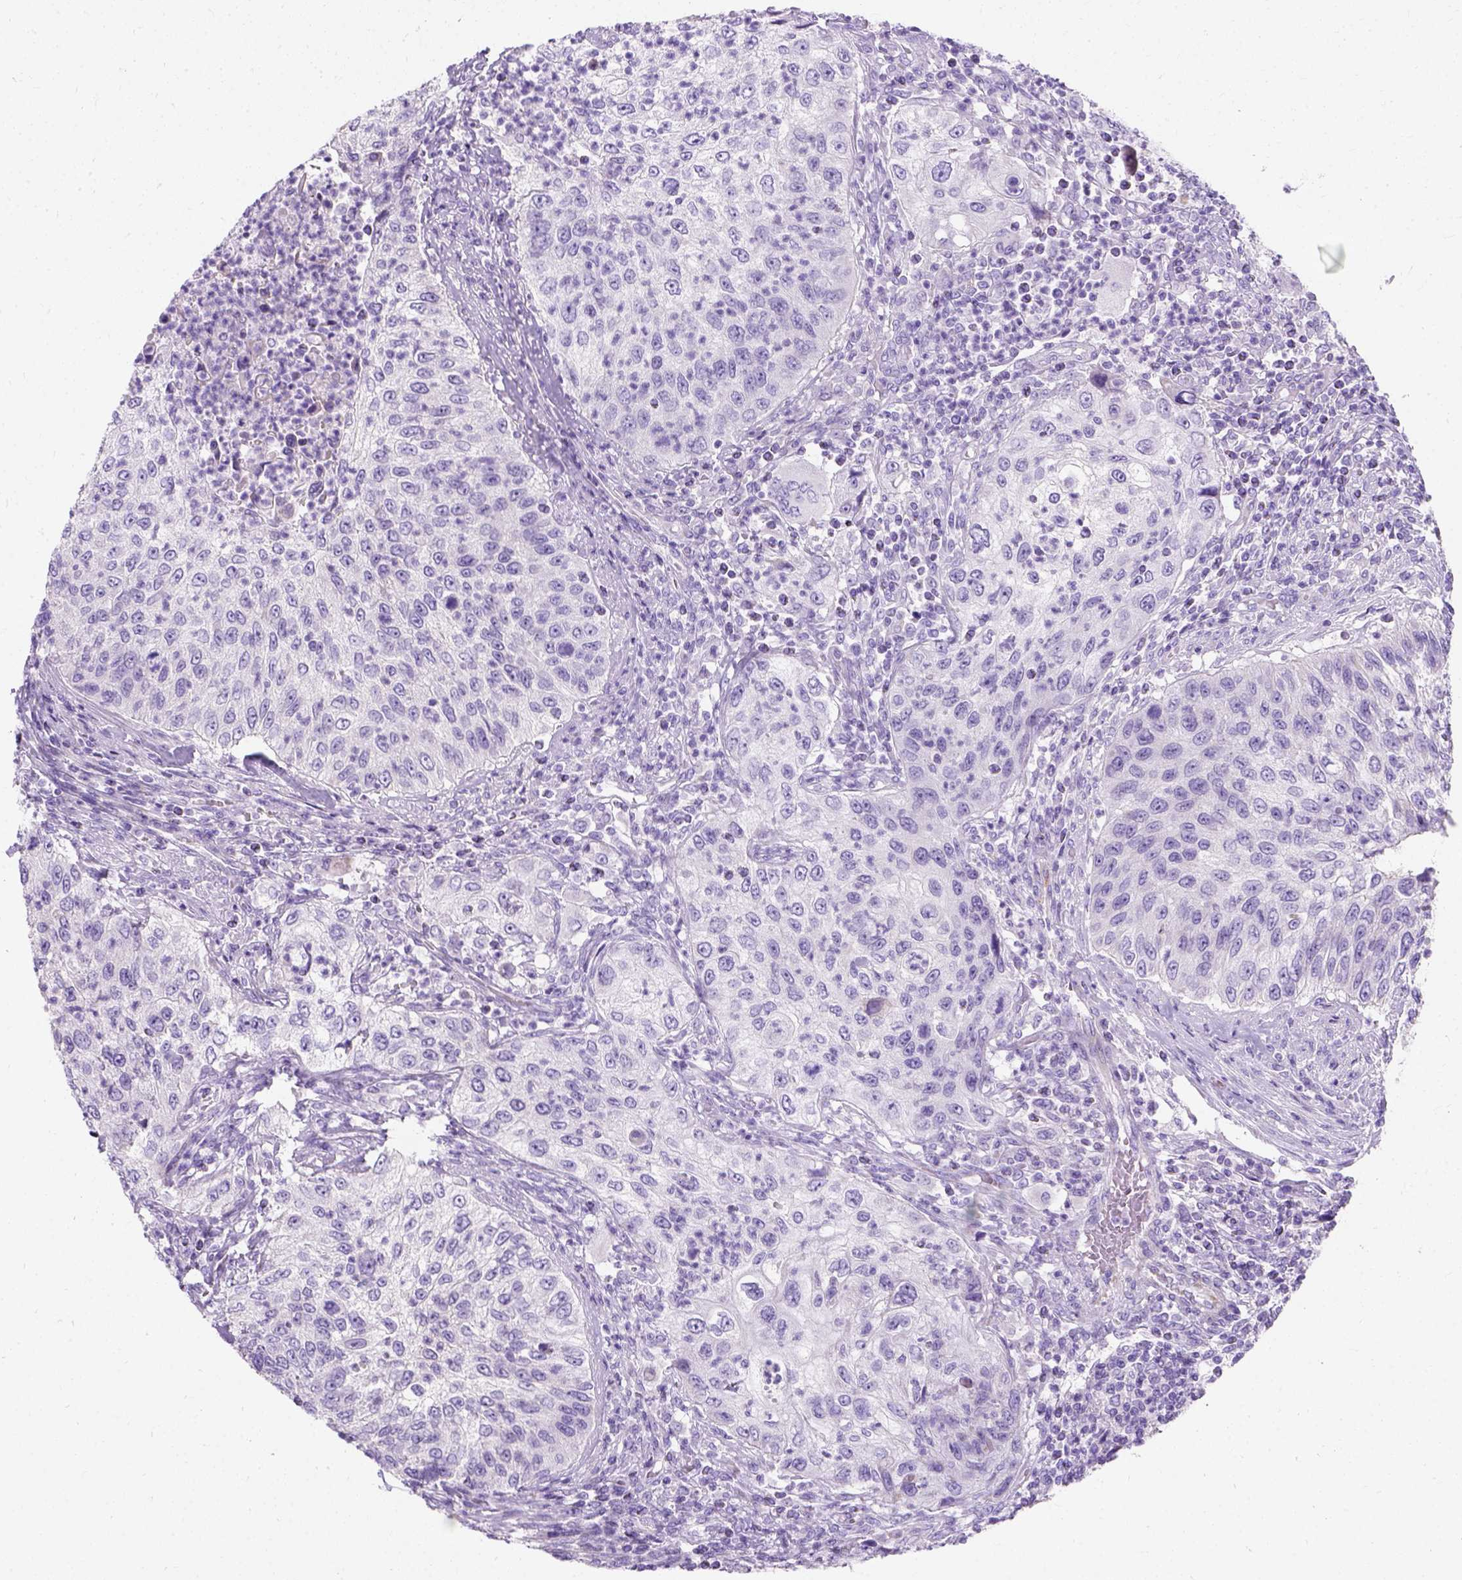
{"staining": {"intensity": "negative", "quantity": "none", "location": "none"}, "tissue": "urothelial cancer", "cell_type": "Tumor cells", "image_type": "cancer", "snomed": [{"axis": "morphology", "description": "Urothelial carcinoma, High grade"}, {"axis": "topography", "description": "Urinary bladder"}], "caption": "The image shows no staining of tumor cells in urothelial cancer.", "gene": "MYH15", "patient": {"sex": "female", "age": 60}}